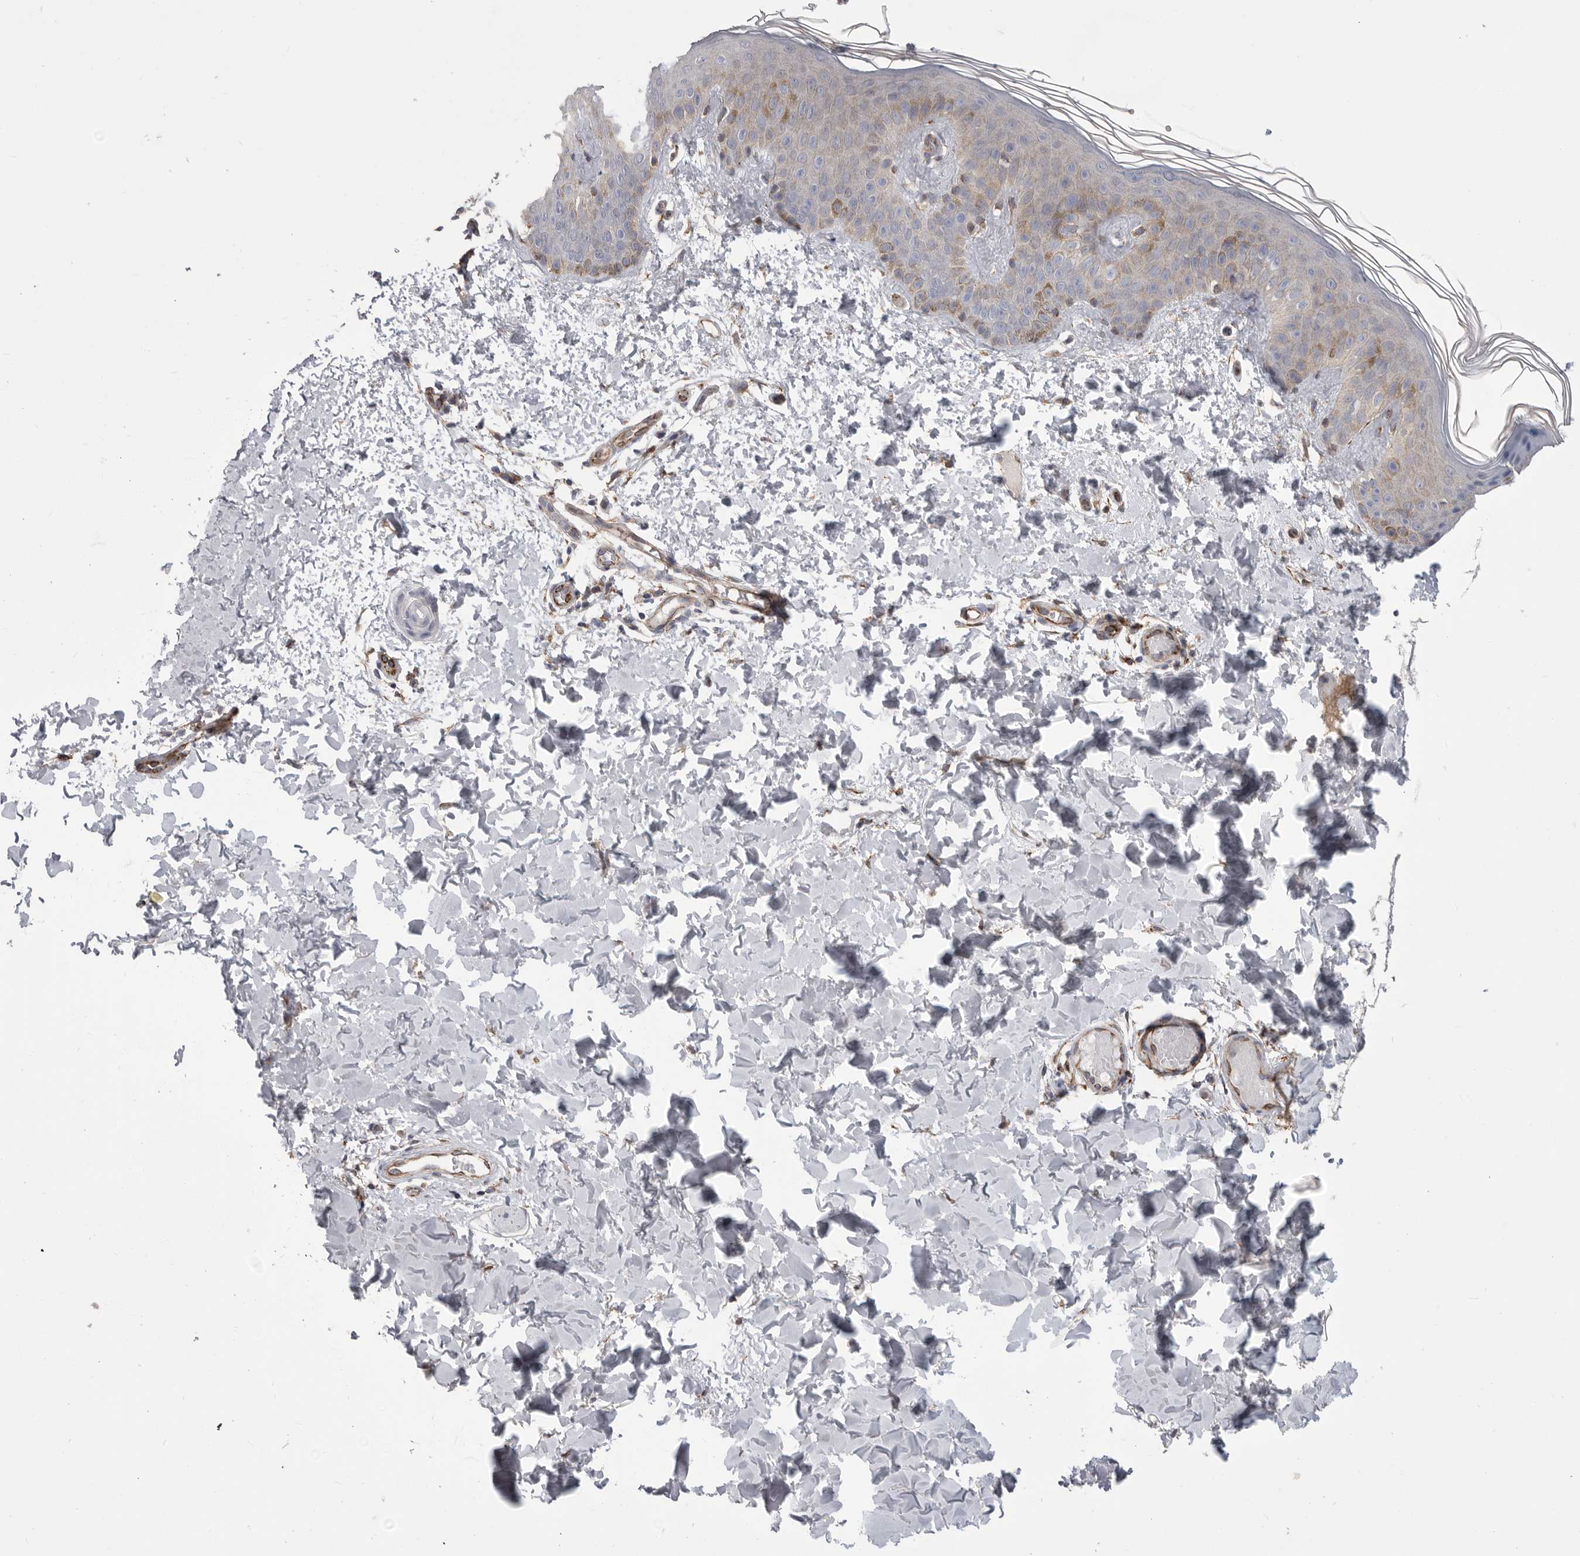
{"staining": {"intensity": "negative", "quantity": "none", "location": "none"}, "tissue": "skin", "cell_type": "Fibroblasts", "image_type": "normal", "snomed": [{"axis": "morphology", "description": "Normal tissue, NOS"}, {"axis": "morphology", "description": "Neoplasm, benign, NOS"}, {"axis": "topography", "description": "Skin"}, {"axis": "topography", "description": "Soft tissue"}], "caption": "This is an immunohistochemistry histopathology image of unremarkable skin. There is no staining in fibroblasts.", "gene": "SIGLEC10", "patient": {"sex": "male", "age": 26}}